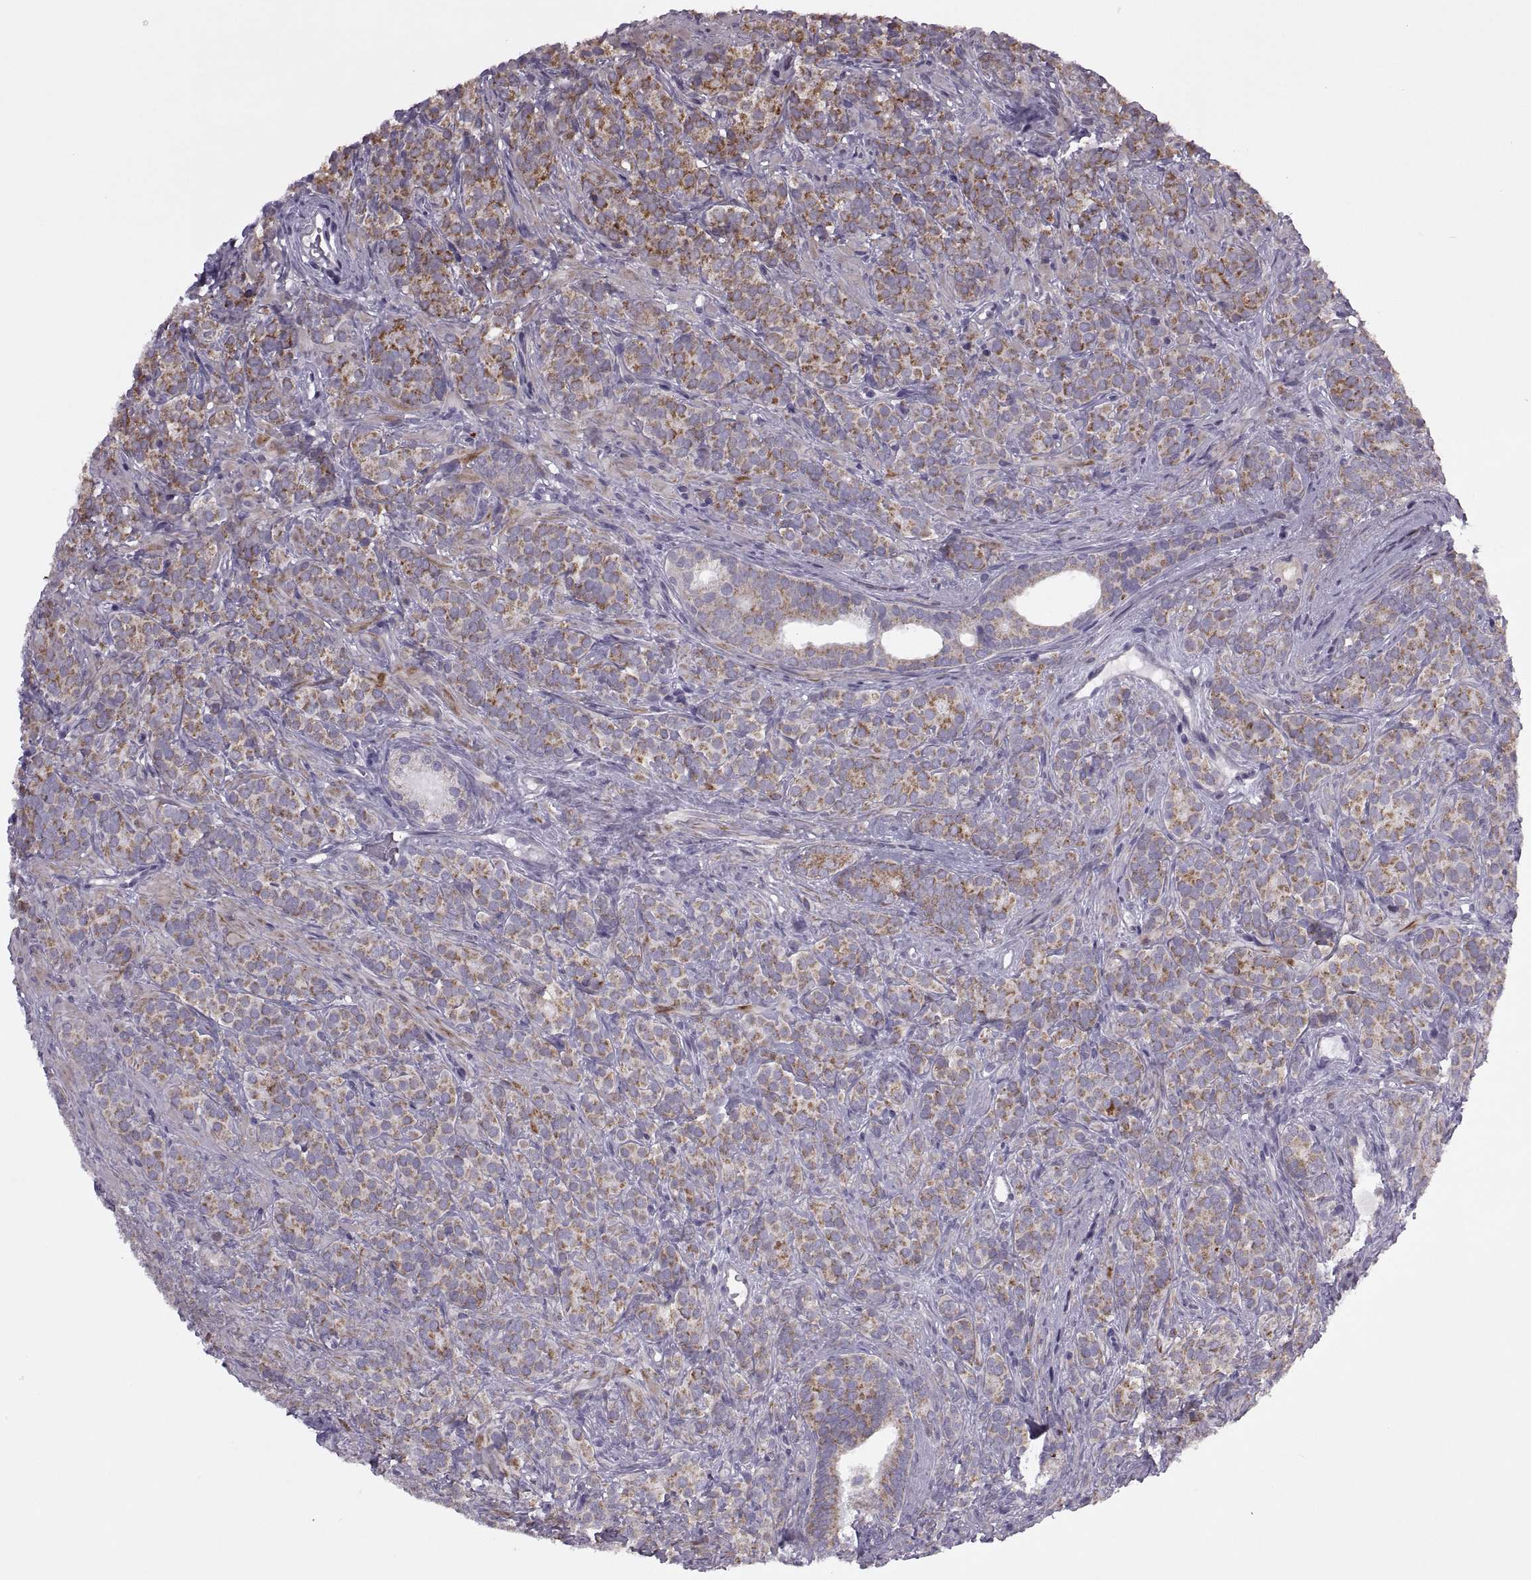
{"staining": {"intensity": "moderate", "quantity": "25%-75%", "location": "cytoplasmic/membranous"}, "tissue": "prostate cancer", "cell_type": "Tumor cells", "image_type": "cancer", "snomed": [{"axis": "morphology", "description": "Adenocarcinoma, High grade"}, {"axis": "topography", "description": "Prostate"}], "caption": "Moderate cytoplasmic/membranous positivity for a protein is identified in about 25%-75% of tumor cells of prostate cancer using IHC.", "gene": "RIPK4", "patient": {"sex": "male", "age": 84}}